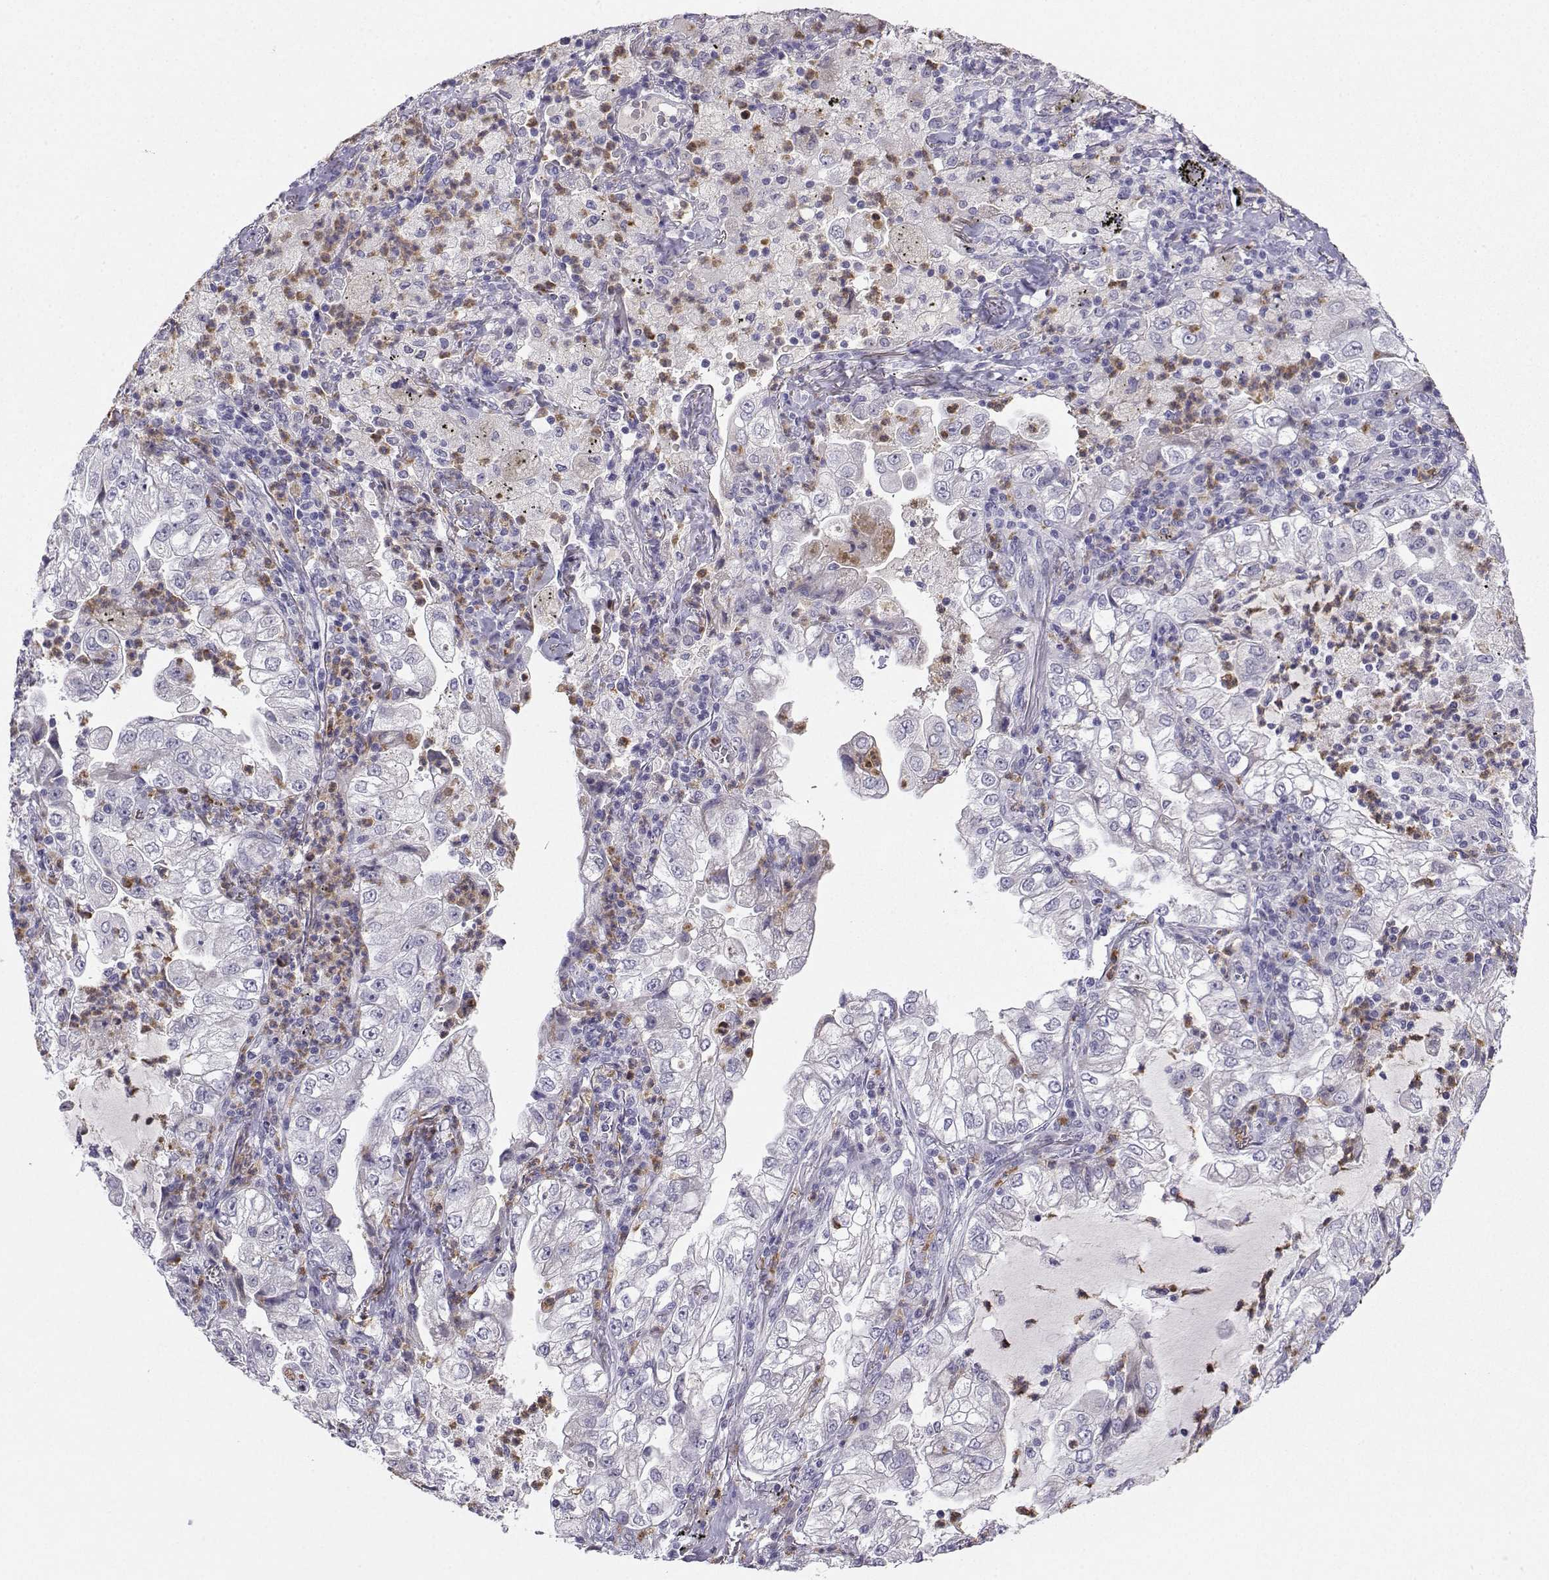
{"staining": {"intensity": "negative", "quantity": "none", "location": "none"}, "tissue": "lung cancer", "cell_type": "Tumor cells", "image_type": "cancer", "snomed": [{"axis": "morphology", "description": "Adenocarcinoma, NOS"}, {"axis": "topography", "description": "Lung"}], "caption": "Immunohistochemical staining of lung adenocarcinoma shows no significant positivity in tumor cells.", "gene": "CALY", "patient": {"sex": "female", "age": 73}}